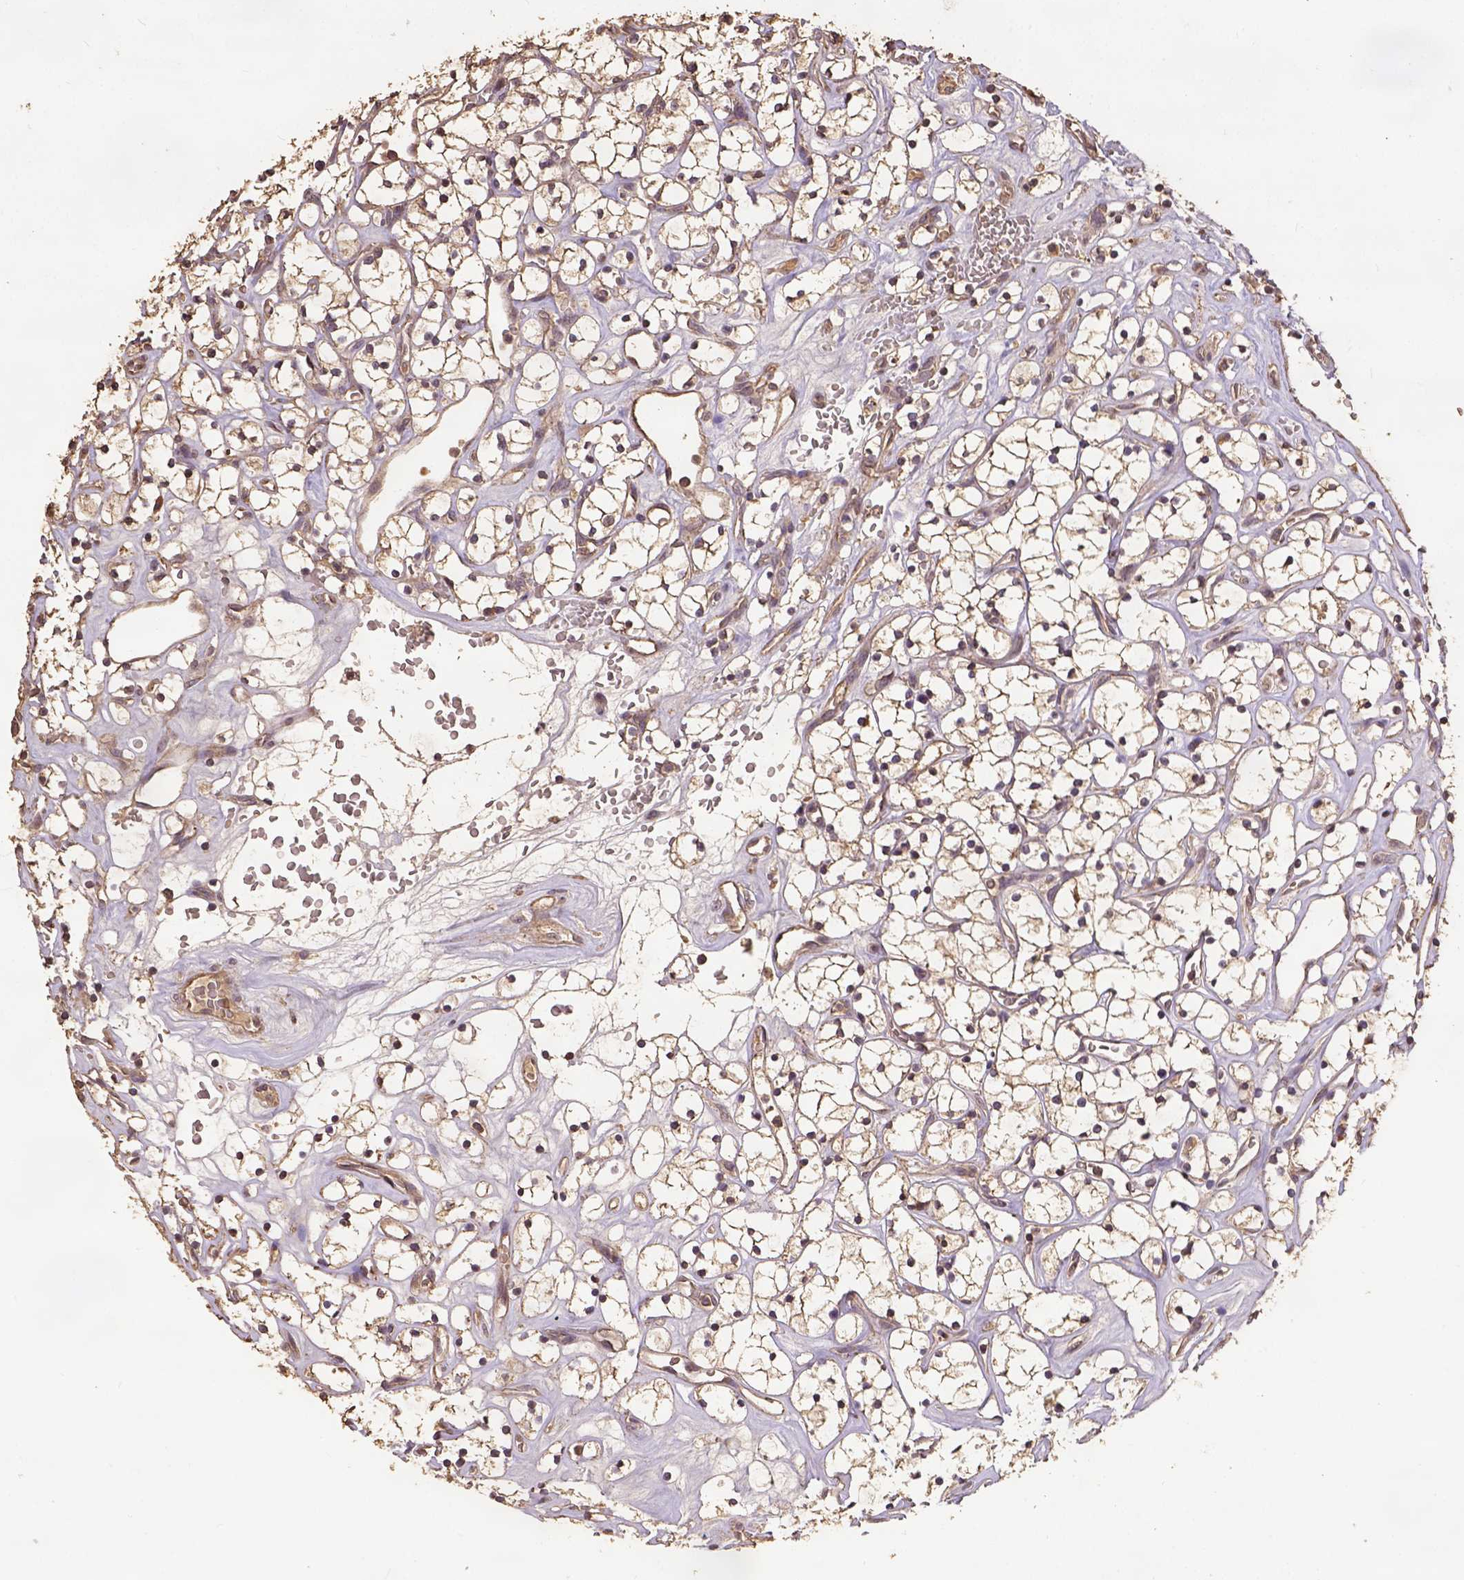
{"staining": {"intensity": "weak", "quantity": ">75%", "location": "cytoplasmic/membranous"}, "tissue": "renal cancer", "cell_type": "Tumor cells", "image_type": "cancer", "snomed": [{"axis": "morphology", "description": "Adenocarcinoma, NOS"}, {"axis": "topography", "description": "Kidney"}], "caption": "Protein analysis of renal adenocarcinoma tissue demonstrates weak cytoplasmic/membranous expression in approximately >75% of tumor cells.", "gene": "ATP1B3", "patient": {"sex": "female", "age": 64}}